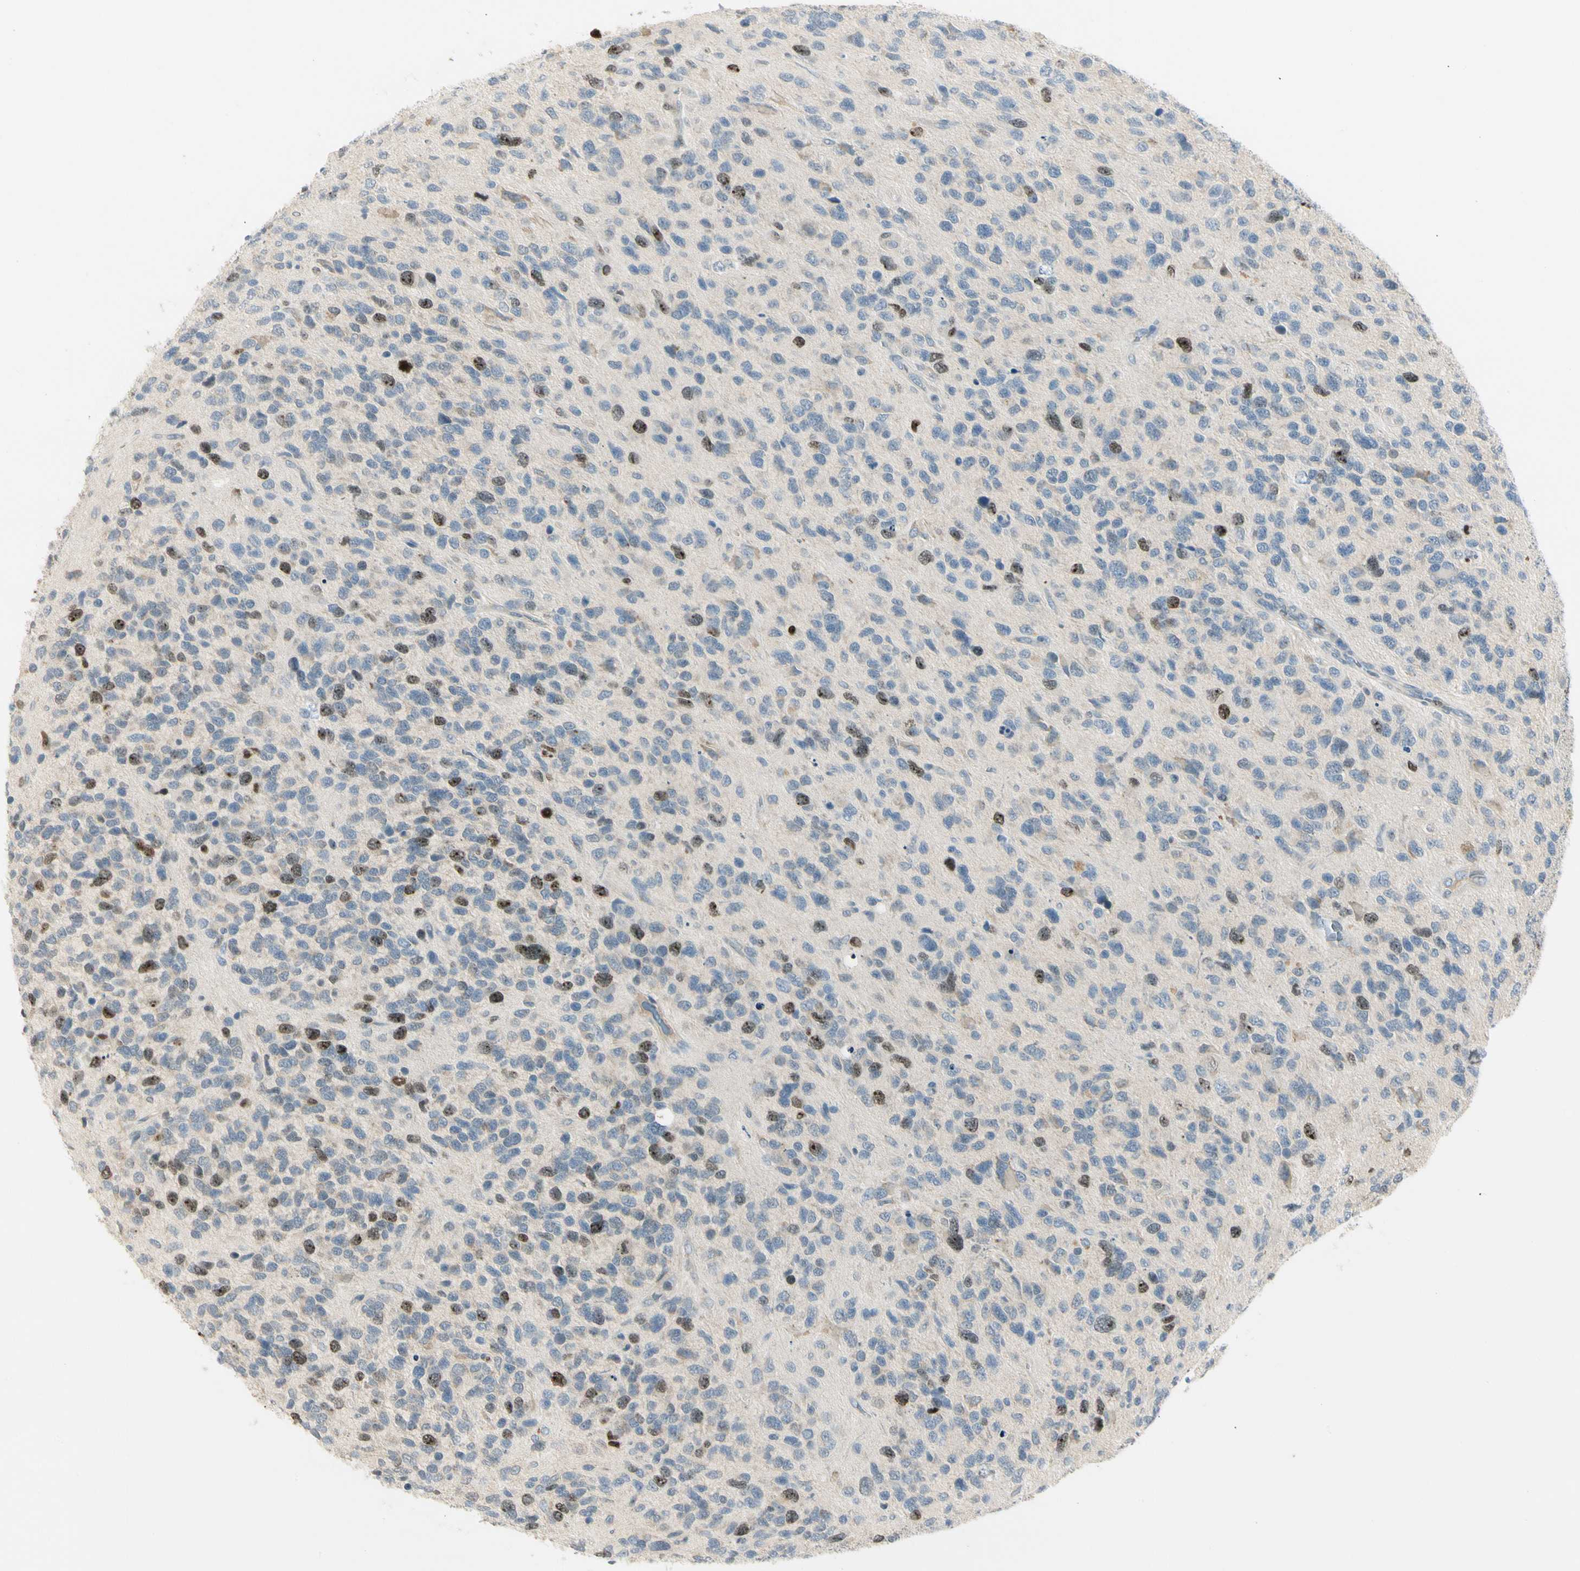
{"staining": {"intensity": "moderate", "quantity": "<25%", "location": "cytoplasmic/membranous"}, "tissue": "glioma", "cell_type": "Tumor cells", "image_type": "cancer", "snomed": [{"axis": "morphology", "description": "Glioma, malignant, High grade"}, {"axis": "topography", "description": "Brain"}], "caption": "An IHC image of tumor tissue is shown. Protein staining in brown shows moderate cytoplasmic/membranous positivity in malignant glioma (high-grade) within tumor cells. The staining was performed using DAB (3,3'-diaminobenzidine) to visualize the protein expression in brown, while the nuclei were stained in blue with hematoxylin (Magnification: 20x).", "gene": "PITX1", "patient": {"sex": "female", "age": 58}}